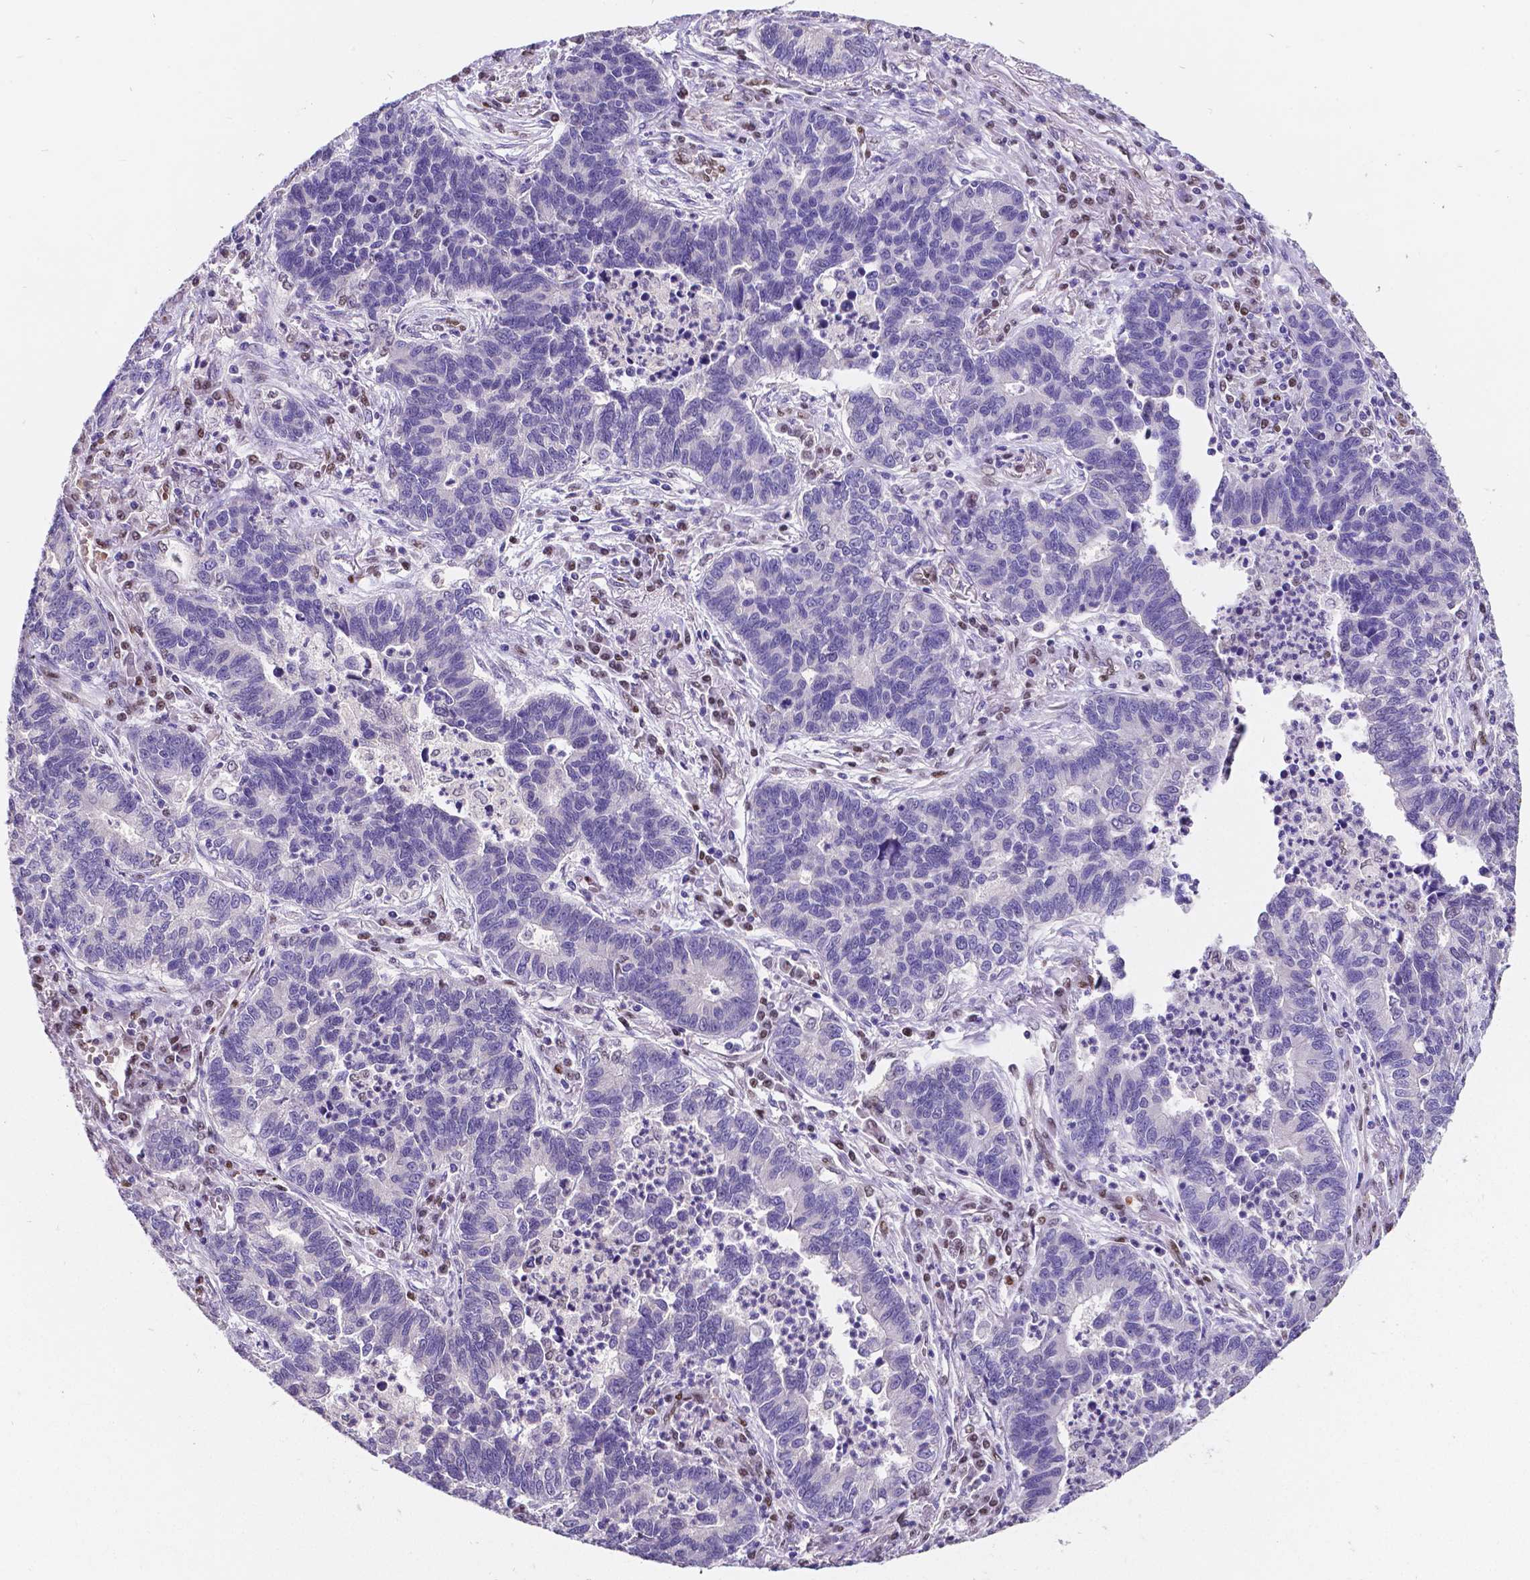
{"staining": {"intensity": "negative", "quantity": "none", "location": "none"}, "tissue": "lung cancer", "cell_type": "Tumor cells", "image_type": "cancer", "snomed": [{"axis": "morphology", "description": "Adenocarcinoma, NOS"}, {"axis": "topography", "description": "Lung"}], "caption": "Immunohistochemistry of human adenocarcinoma (lung) demonstrates no positivity in tumor cells.", "gene": "MEF2C", "patient": {"sex": "female", "age": 57}}